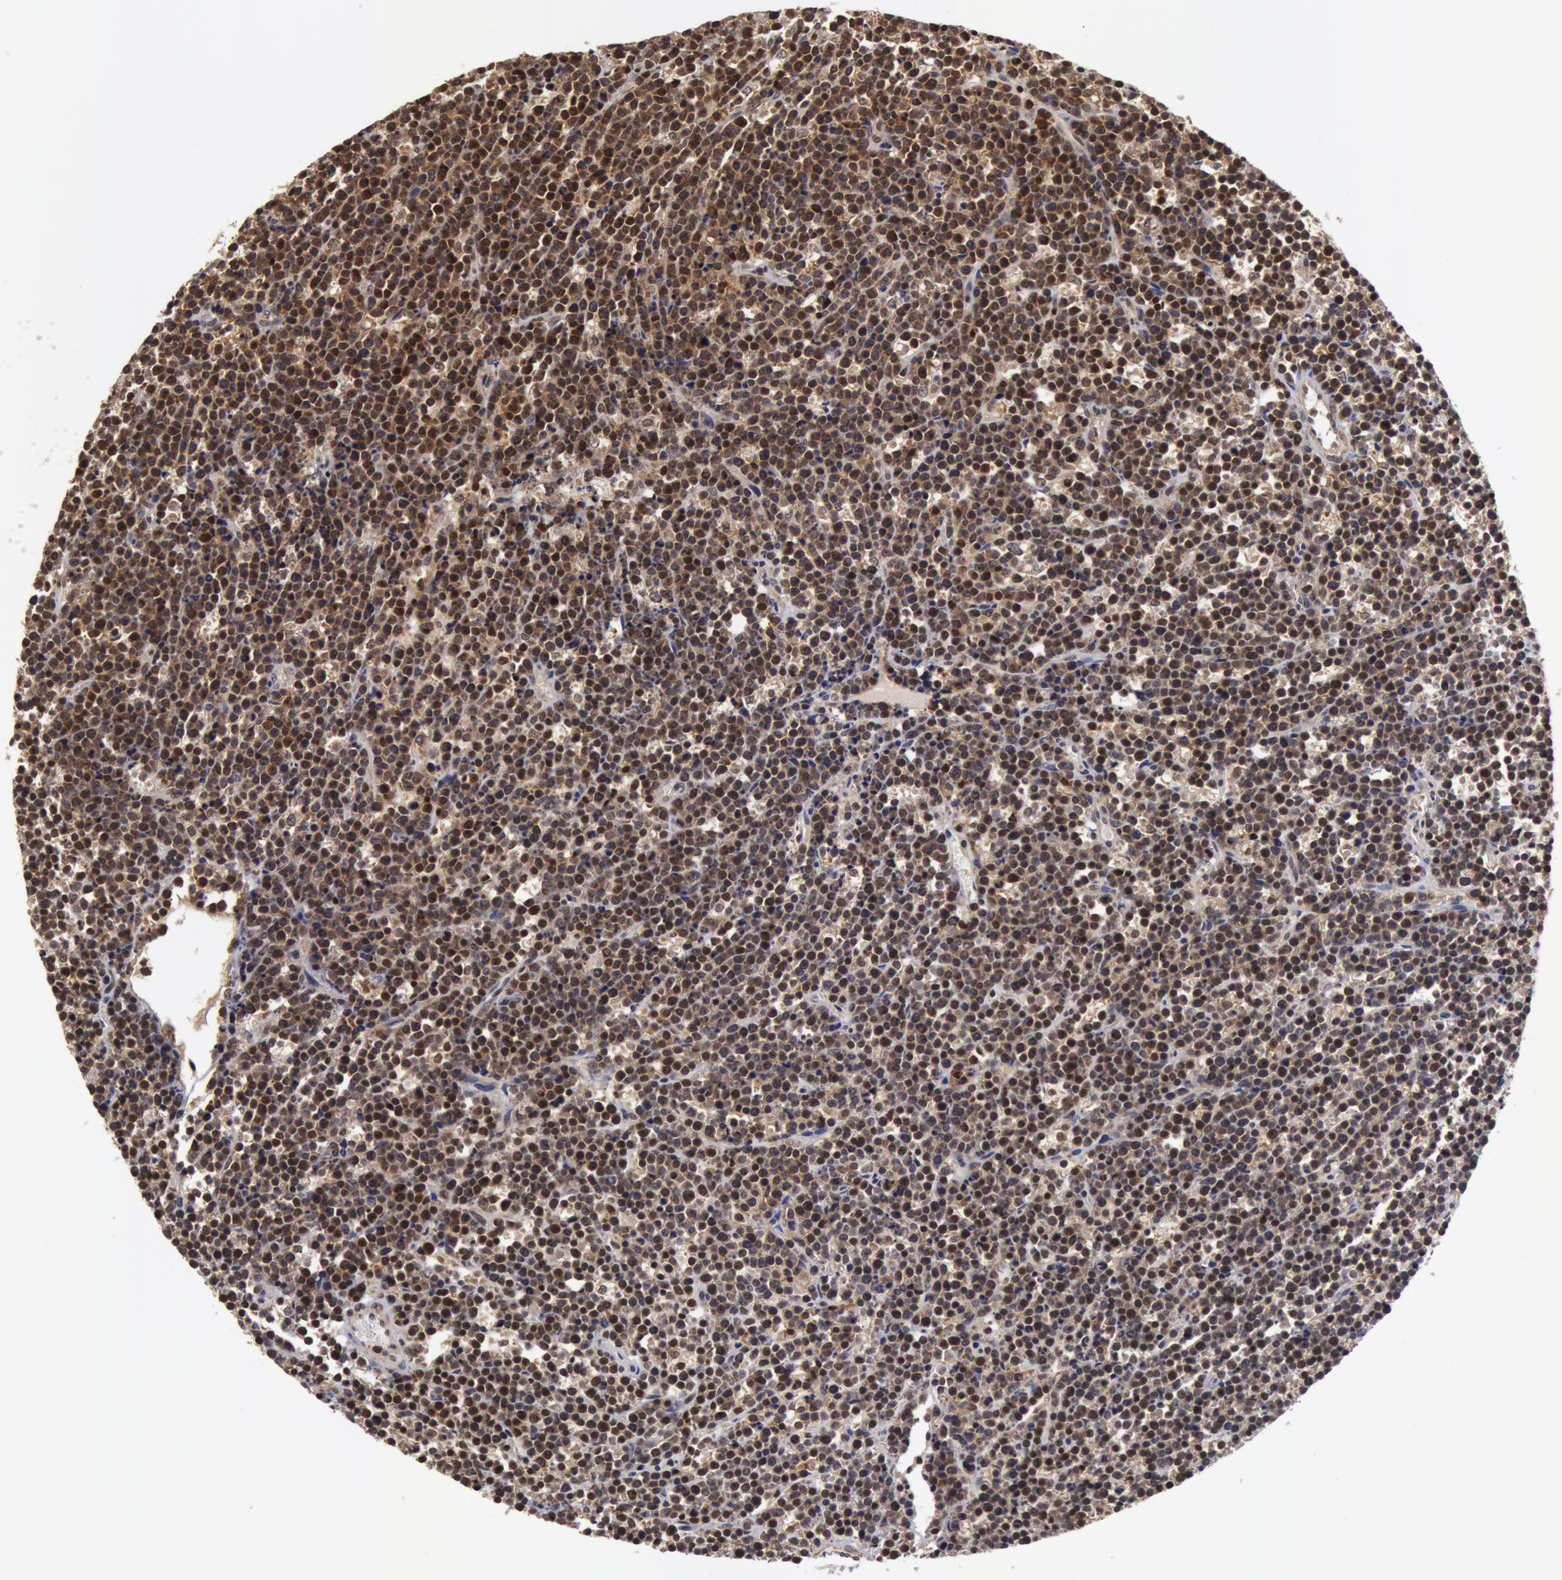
{"staining": {"intensity": "weak", "quantity": "25%-75%", "location": "nuclear"}, "tissue": "lymphoma", "cell_type": "Tumor cells", "image_type": "cancer", "snomed": [{"axis": "morphology", "description": "Malignant lymphoma, non-Hodgkin's type, High grade"}, {"axis": "topography", "description": "Ovary"}], "caption": "Immunohistochemistry (IHC) of lymphoma exhibits low levels of weak nuclear expression in approximately 25%-75% of tumor cells. The staining was performed using DAB to visualize the protein expression in brown, while the nuclei were stained in blue with hematoxylin (Magnification: 20x).", "gene": "ZNF350", "patient": {"sex": "female", "age": 56}}